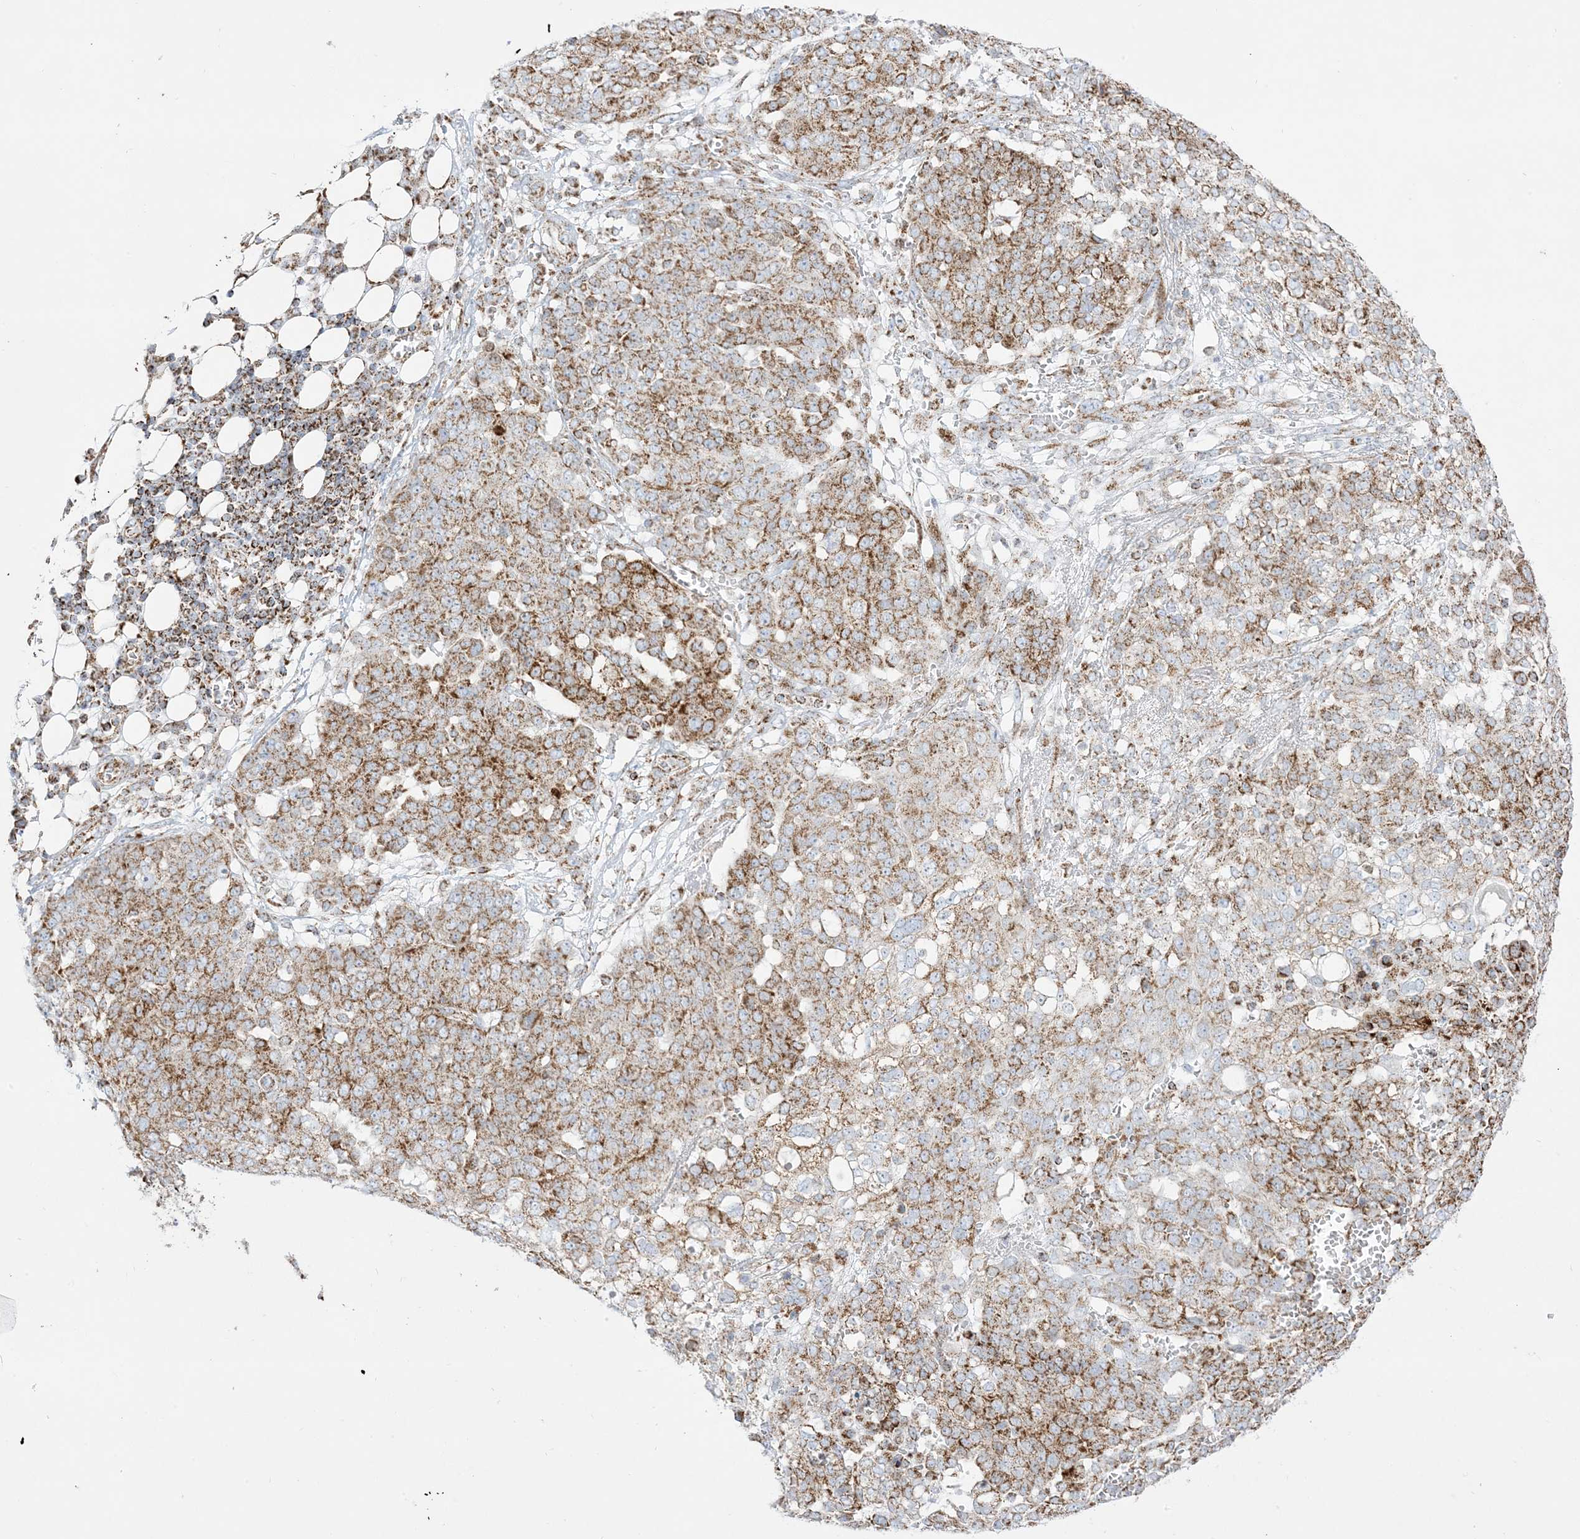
{"staining": {"intensity": "moderate", "quantity": ">75%", "location": "cytoplasmic/membranous"}, "tissue": "ovarian cancer", "cell_type": "Tumor cells", "image_type": "cancer", "snomed": [{"axis": "morphology", "description": "Cystadenocarcinoma, serous, NOS"}, {"axis": "topography", "description": "Soft tissue"}, {"axis": "topography", "description": "Ovary"}], "caption": "IHC (DAB (3,3'-diaminobenzidine)) staining of ovarian cancer (serous cystadenocarcinoma) displays moderate cytoplasmic/membranous protein expression in about >75% of tumor cells. (DAB = brown stain, brightfield microscopy at high magnification).", "gene": "MRPS36", "patient": {"sex": "female", "age": 57}}